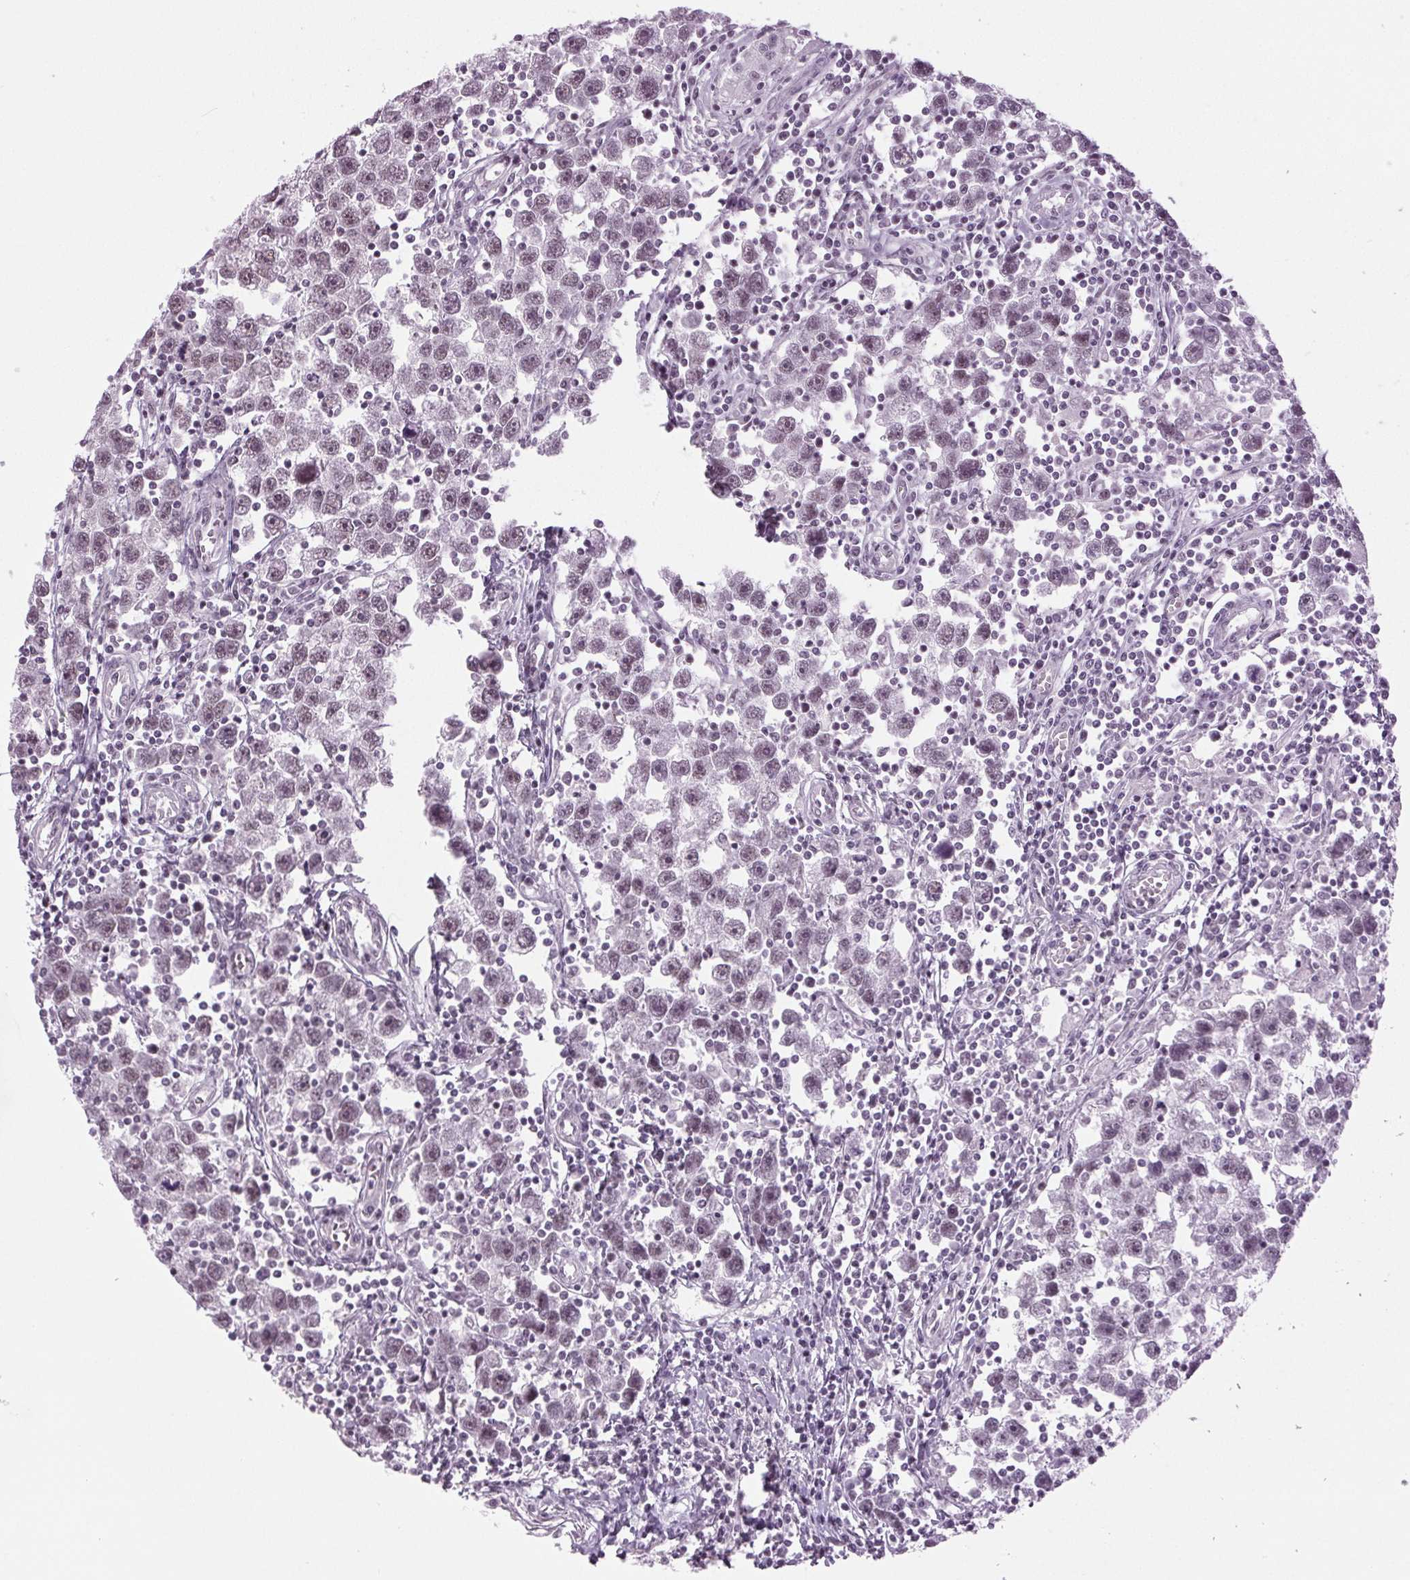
{"staining": {"intensity": "weak", "quantity": "25%-75%", "location": "nuclear"}, "tissue": "testis cancer", "cell_type": "Tumor cells", "image_type": "cancer", "snomed": [{"axis": "morphology", "description": "Seminoma, NOS"}, {"axis": "topography", "description": "Testis"}], "caption": "Protein staining of seminoma (testis) tissue exhibits weak nuclear positivity in approximately 25%-75% of tumor cells. (DAB (3,3'-diaminobenzidine) IHC with brightfield microscopy, high magnification).", "gene": "DNAH12", "patient": {"sex": "male", "age": 30}}